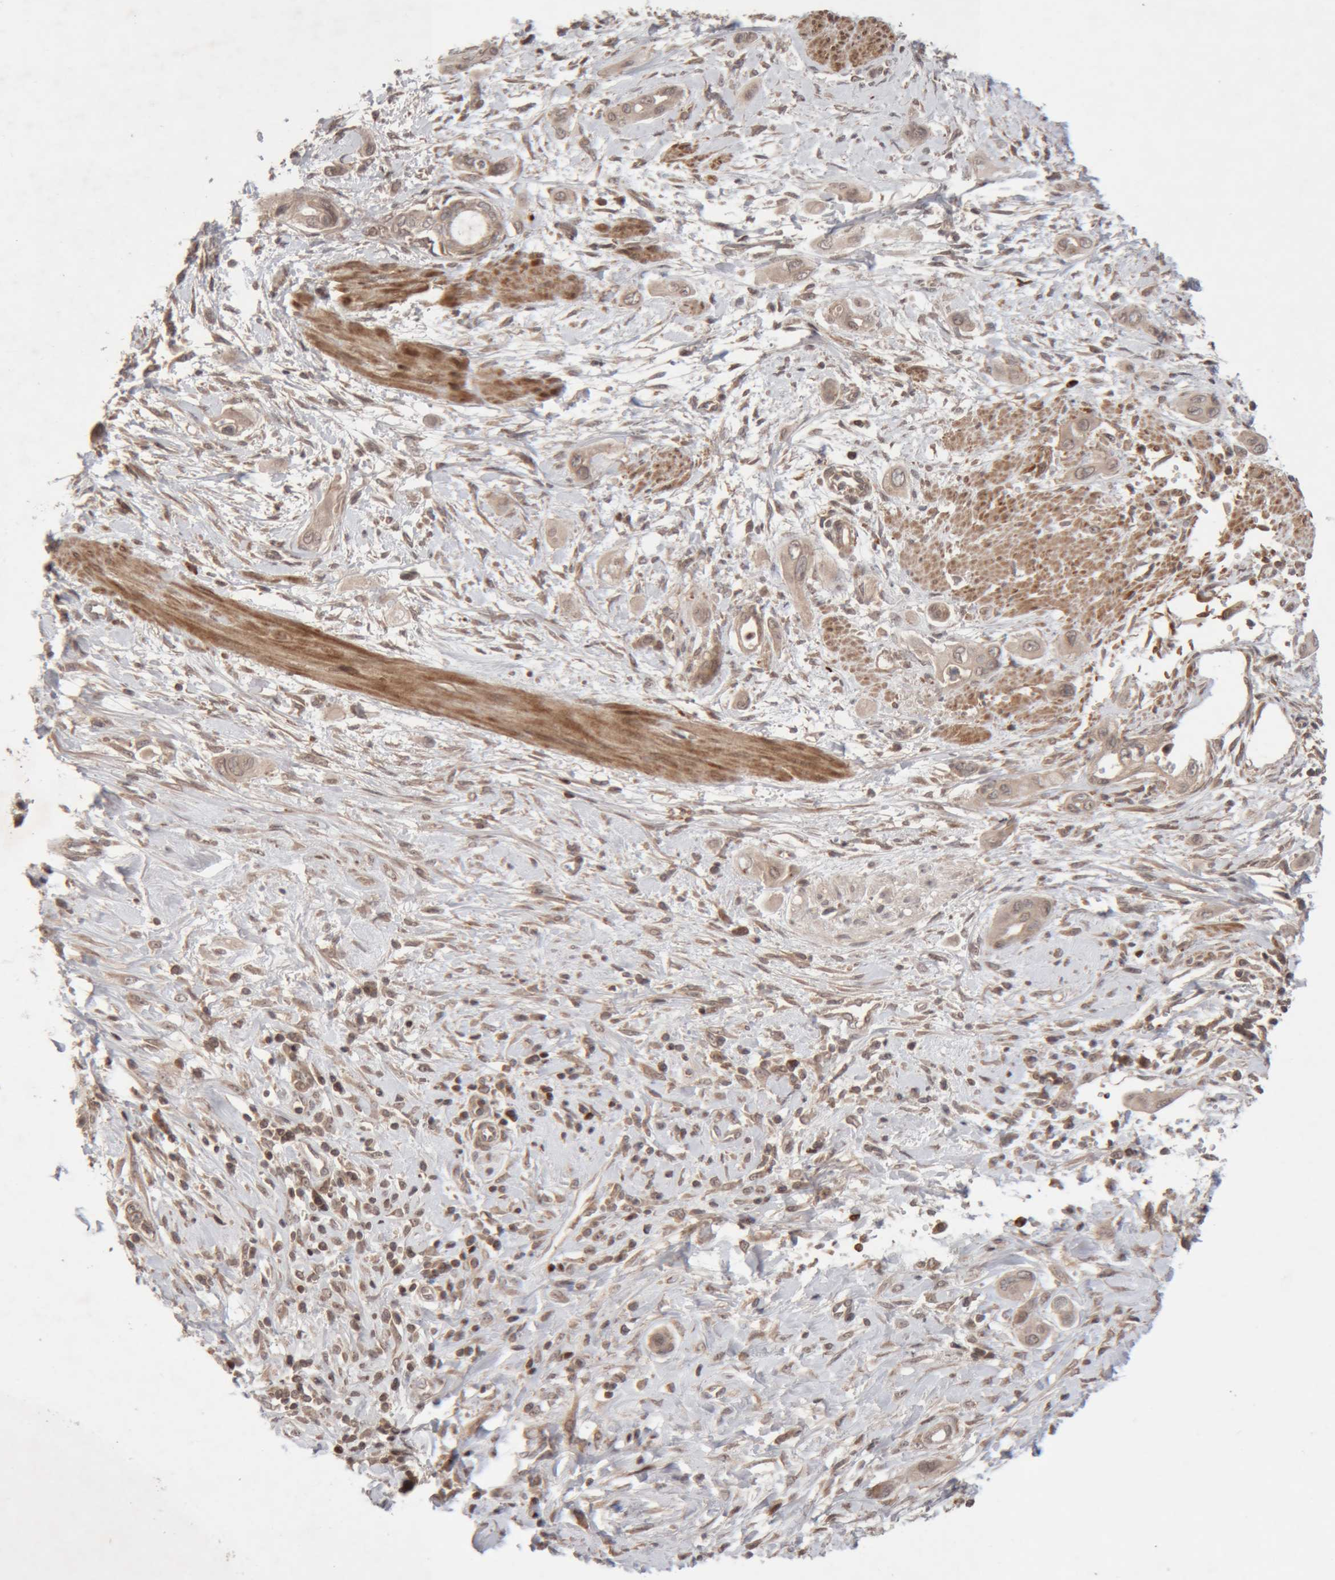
{"staining": {"intensity": "weak", "quantity": ">75%", "location": "cytoplasmic/membranous"}, "tissue": "pancreatic cancer", "cell_type": "Tumor cells", "image_type": "cancer", "snomed": [{"axis": "morphology", "description": "Adenocarcinoma, NOS"}, {"axis": "topography", "description": "Pancreas"}], "caption": "Weak cytoplasmic/membranous positivity for a protein is seen in approximately >75% of tumor cells of pancreatic cancer using immunohistochemistry.", "gene": "KIF21B", "patient": {"sex": "male", "age": 59}}